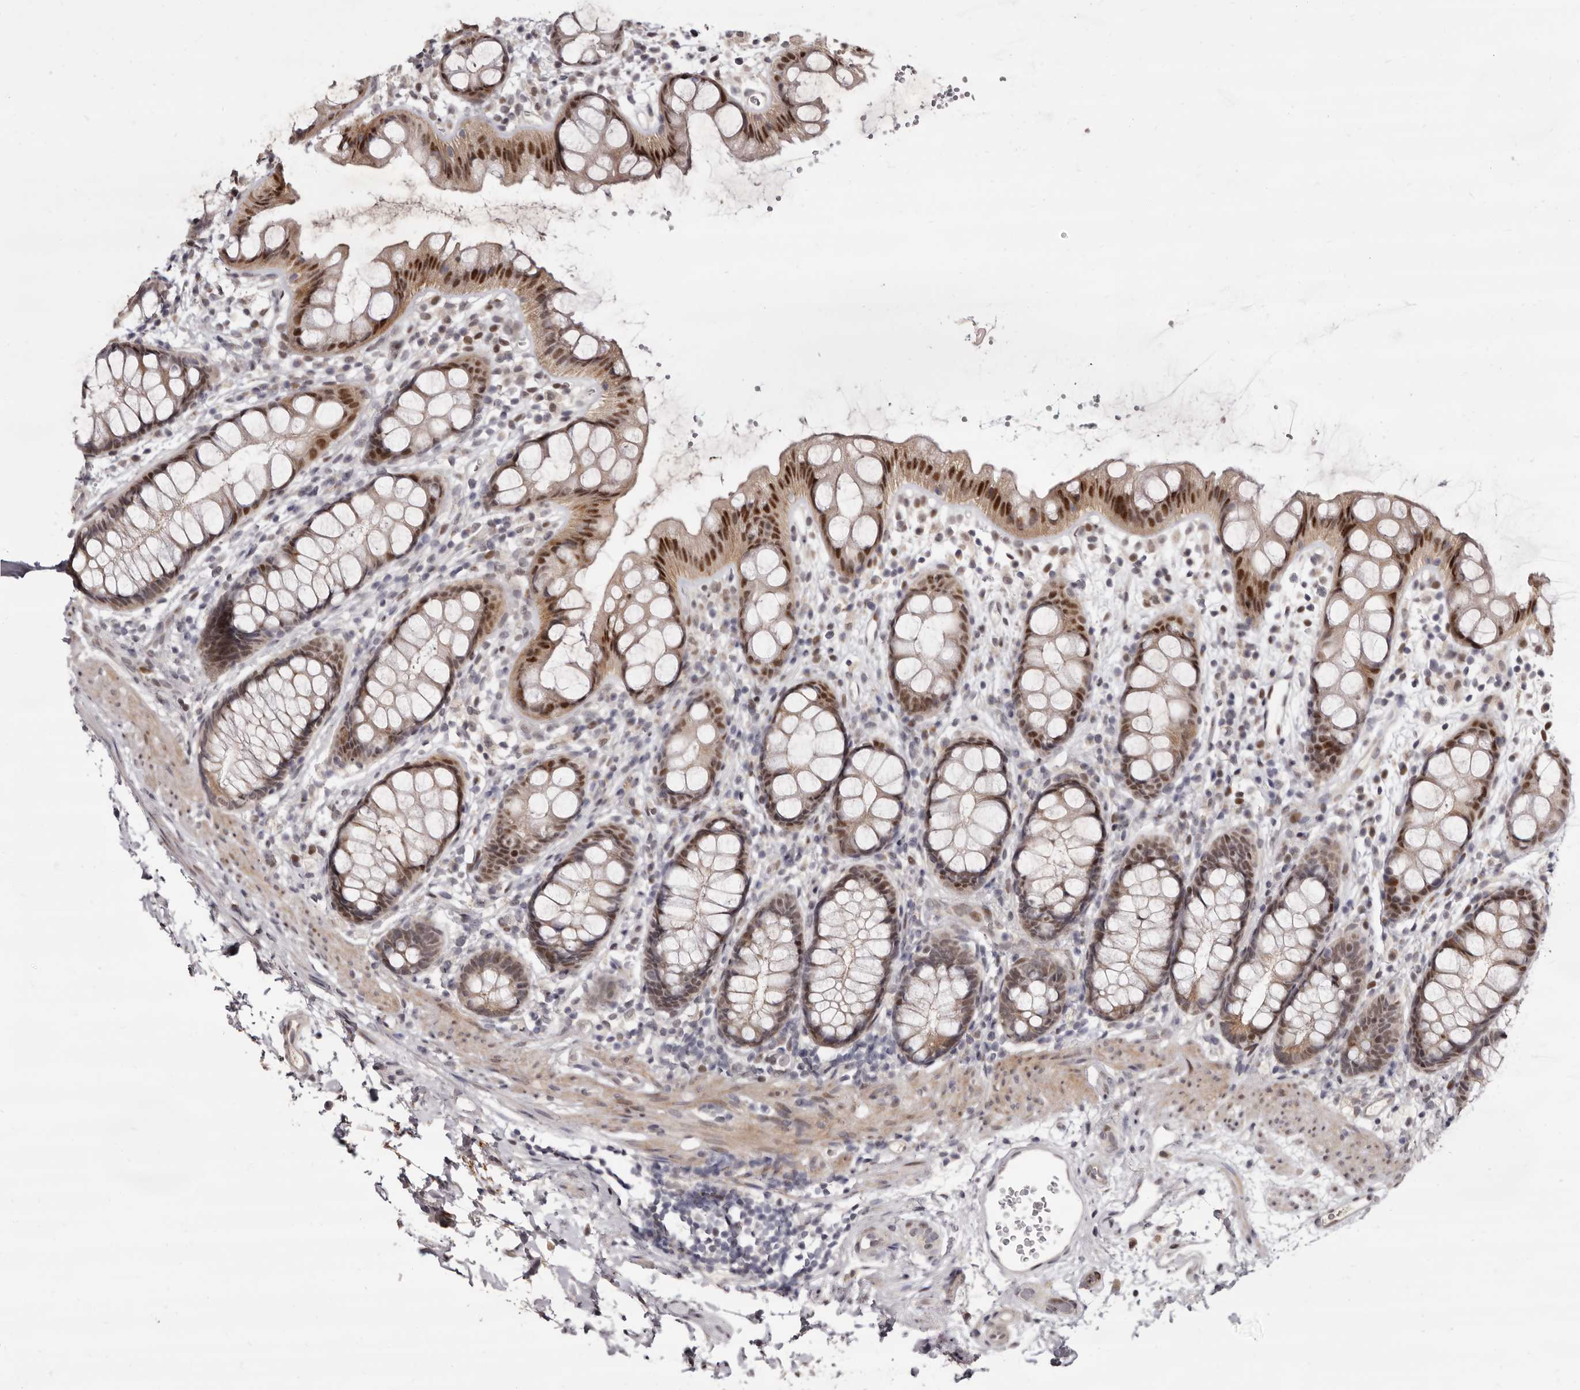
{"staining": {"intensity": "moderate", "quantity": "25%-75%", "location": "cytoplasmic/membranous,nuclear"}, "tissue": "rectum", "cell_type": "Glandular cells", "image_type": "normal", "snomed": [{"axis": "morphology", "description": "Normal tissue, NOS"}, {"axis": "topography", "description": "Rectum"}], "caption": "About 25%-75% of glandular cells in normal rectum display moderate cytoplasmic/membranous,nuclear protein expression as visualized by brown immunohistochemical staining.", "gene": "ZNF326", "patient": {"sex": "female", "age": 65}}